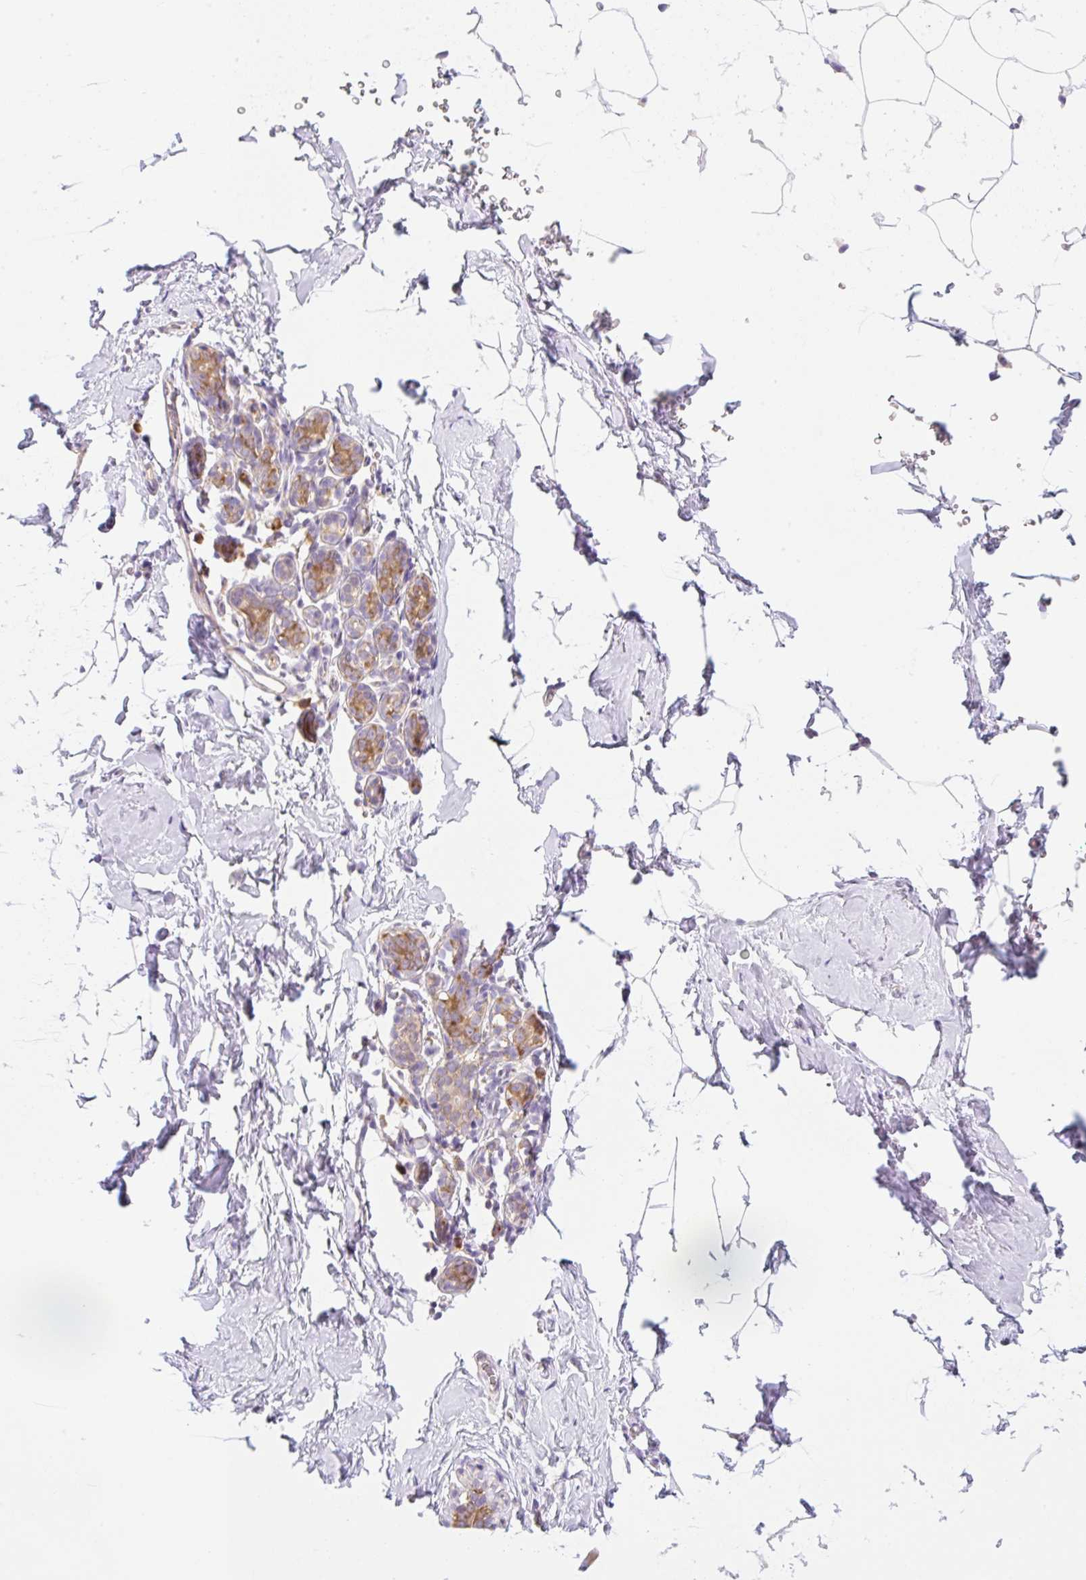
{"staining": {"intensity": "negative", "quantity": "none", "location": "none"}, "tissue": "breast", "cell_type": "Adipocytes", "image_type": "normal", "snomed": [{"axis": "morphology", "description": "Normal tissue, NOS"}, {"axis": "topography", "description": "Breast"}], "caption": "High power microscopy micrograph of an immunohistochemistry (IHC) histopathology image of normal breast, revealing no significant positivity in adipocytes.", "gene": "RPL18A", "patient": {"sex": "female", "age": 32}}